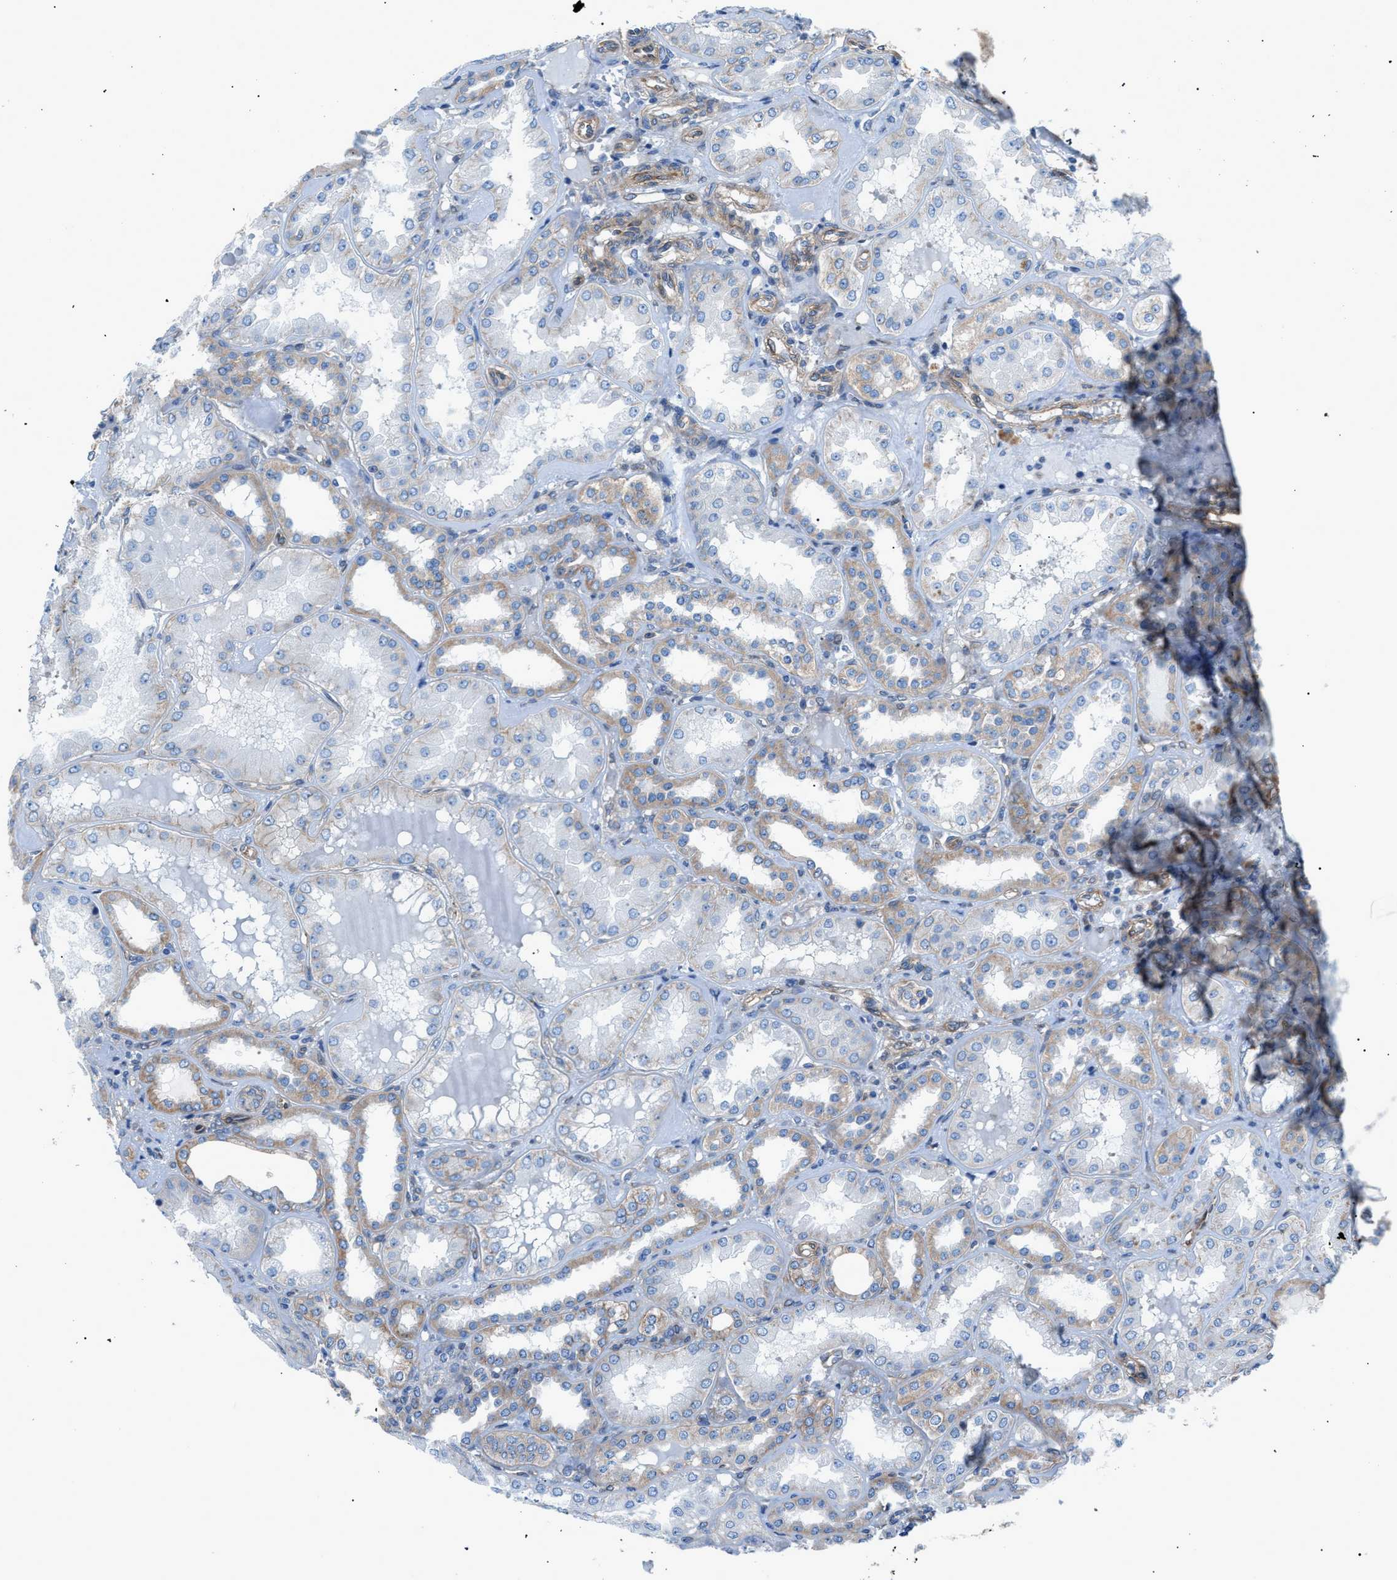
{"staining": {"intensity": "weak", "quantity": "25%-75%", "location": "cytoplasmic/membranous"}, "tissue": "kidney", "cell_type": "Cells in glomeruli", "image_type": "normal", "snomed": [{"axis": "morphology", "description": "Normal tissue, NOS"}, {"axis": "topography", "description": "Kidney"}], "caption": "DAB immunohistochemical staining of benign kidney reveals weak cytoplasmic/membranous protein expression in approximately 25%-75% of cells in glomeruli. The staining was performed using DAB to visualize the protein expression in brown, while the nuclei were stained in blue with hematoxylin (Magnification: 20x).", "gene": "DMAC1", "patient": {"sex": "female", "age": 56}}